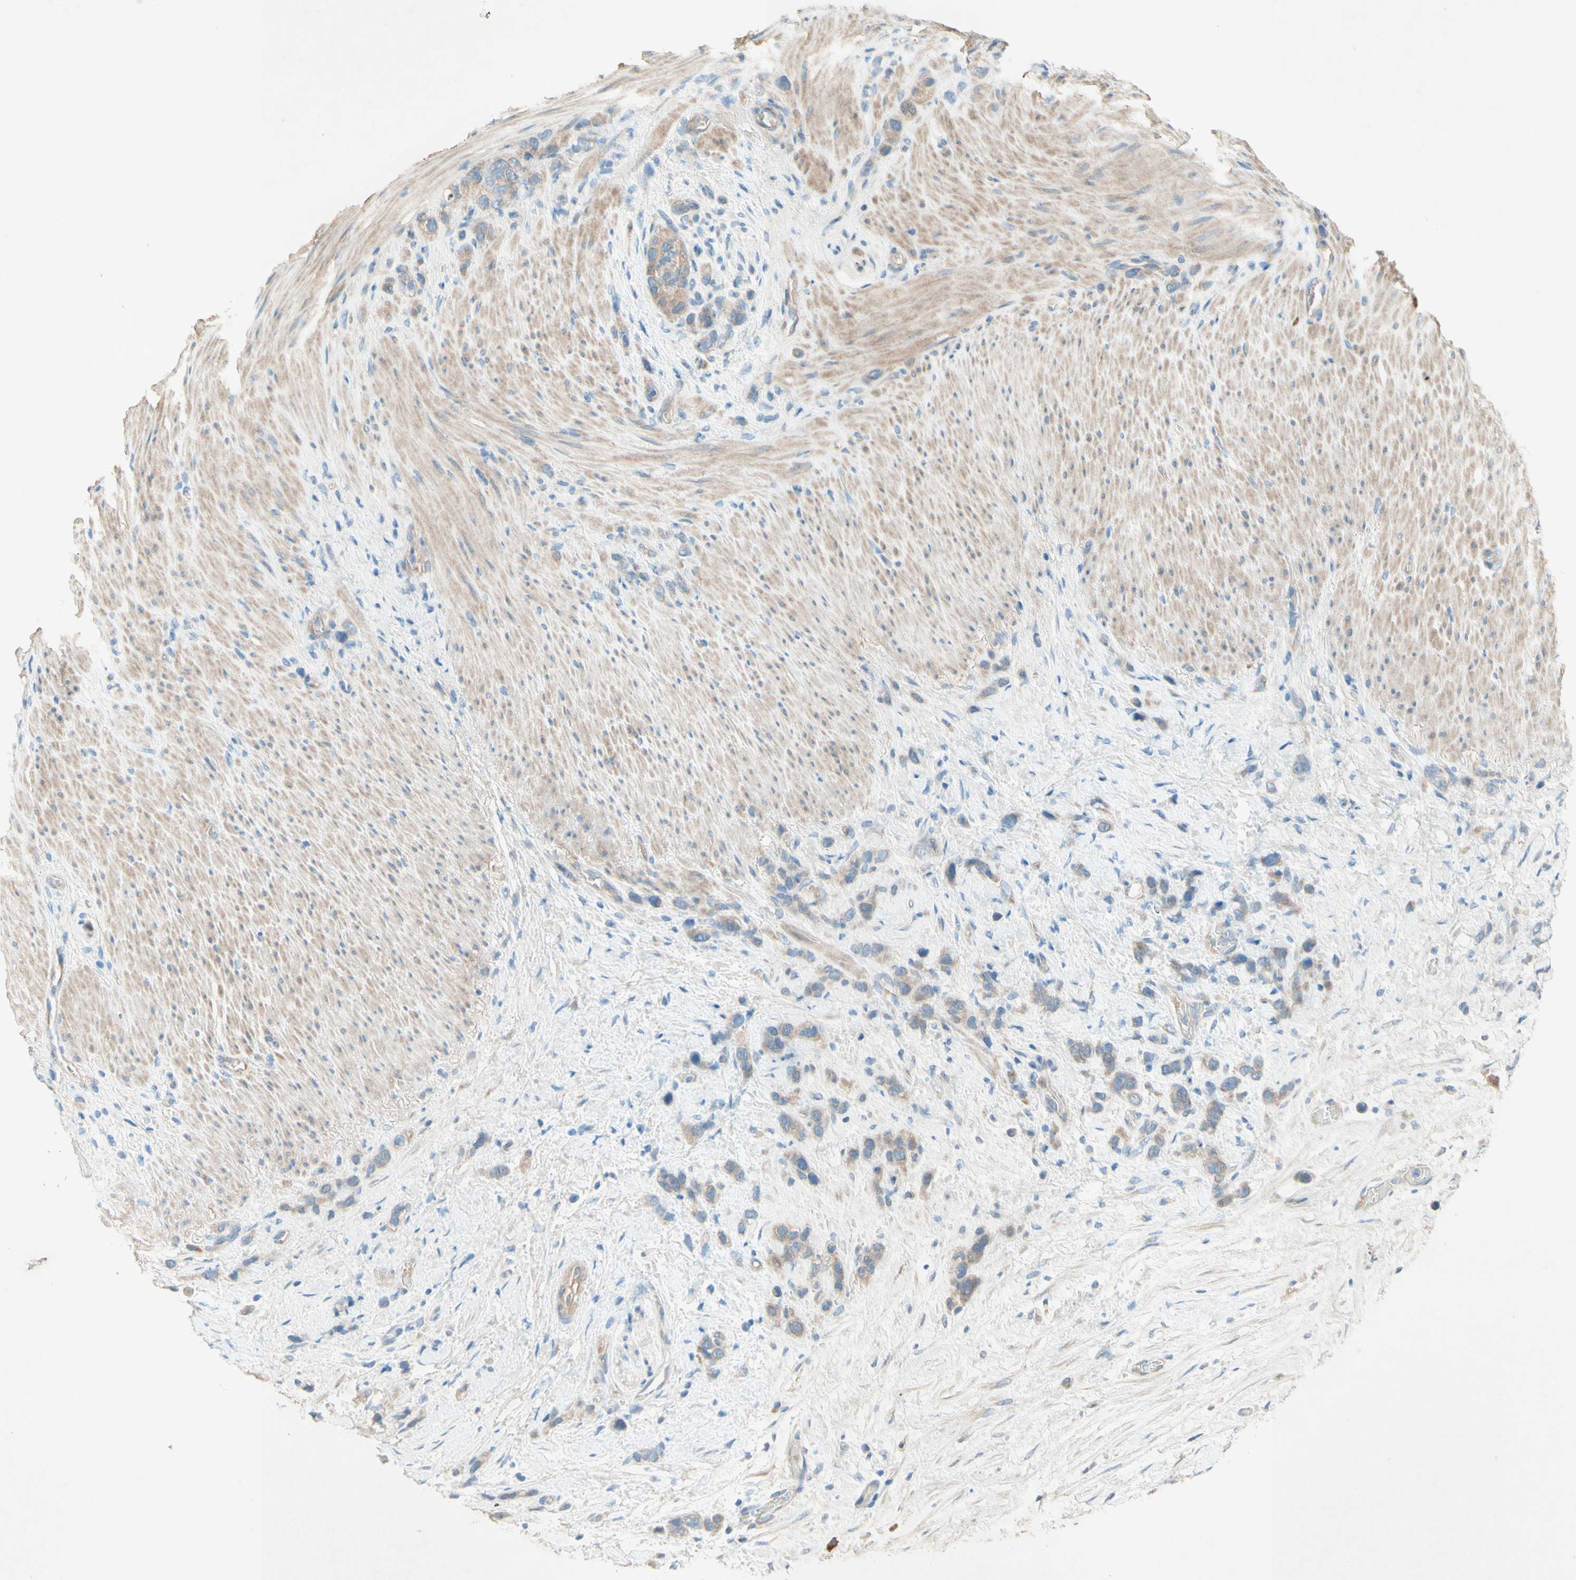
{"staining": {"intensity": "weak", "quantity": ">75%", "location": "cytoplasmic/membranous"}, "tissue": "stomach cancer", "cell_type": "Tumor cells", "image_type": "cancer", "snomed": [{"axis": "morphology", "description": "Adenocarcinoma, NOS"}, {"axis": "morphology", "description": "Adenocarcinoma, High grade"}, {"axis": "topography", "description": "Stomach, upper"}, {"axis": "topography", "description": "Stomach, lower"}], "caption": "IHC staining of adenocarcinoma (stomach), which displays low levels of weak cytoplasmic/membranous expression in approximately >75% of tumor cells indicating weak cytoplasmic/membranous protein positivity. The staining was performed using DAB (brown) for protein detection and nuclei were counterstained in hematoxylin (blue).", "gene": "IL2", "patient": {"sex": "female", "age": 65}}